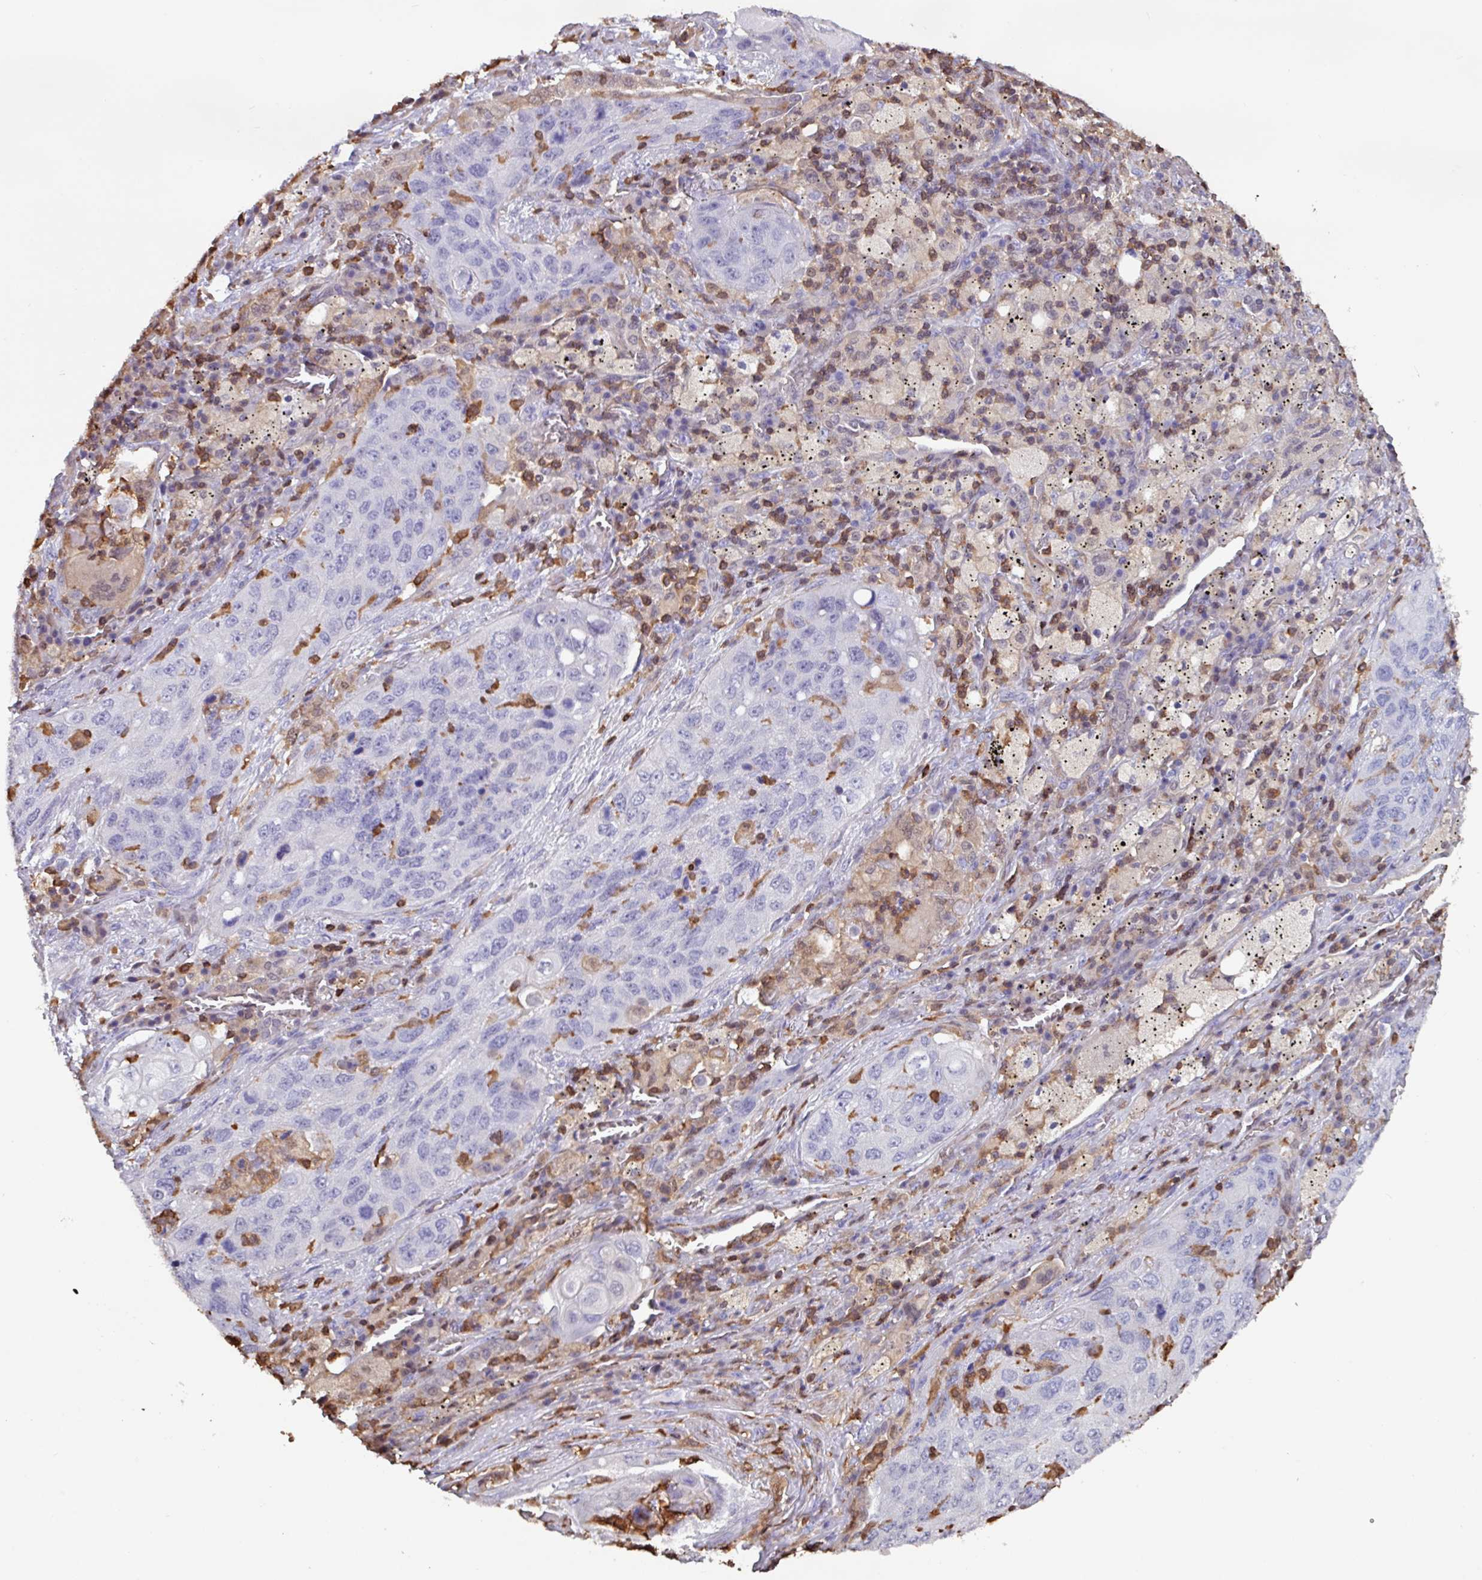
{"staining": {"intensity": "negative", "quantity": "none", "location": "none"}, "tissue": "lung cancer", "cell_type": "Tumor cells", "image_type": "cancer", "snomed": [{"axis": "morphology", "description": "Squamous cell carcinoma, NOS"}, {"axis": "topography", "description": "Lung"}], "caption": "Immunohistochemical staining of squamous cell carcinoma (lung) demonstrates no significant staining in tumor cells.", "gene": "ARHGDIB", "patient": {"sex": "female", "age": 63}}